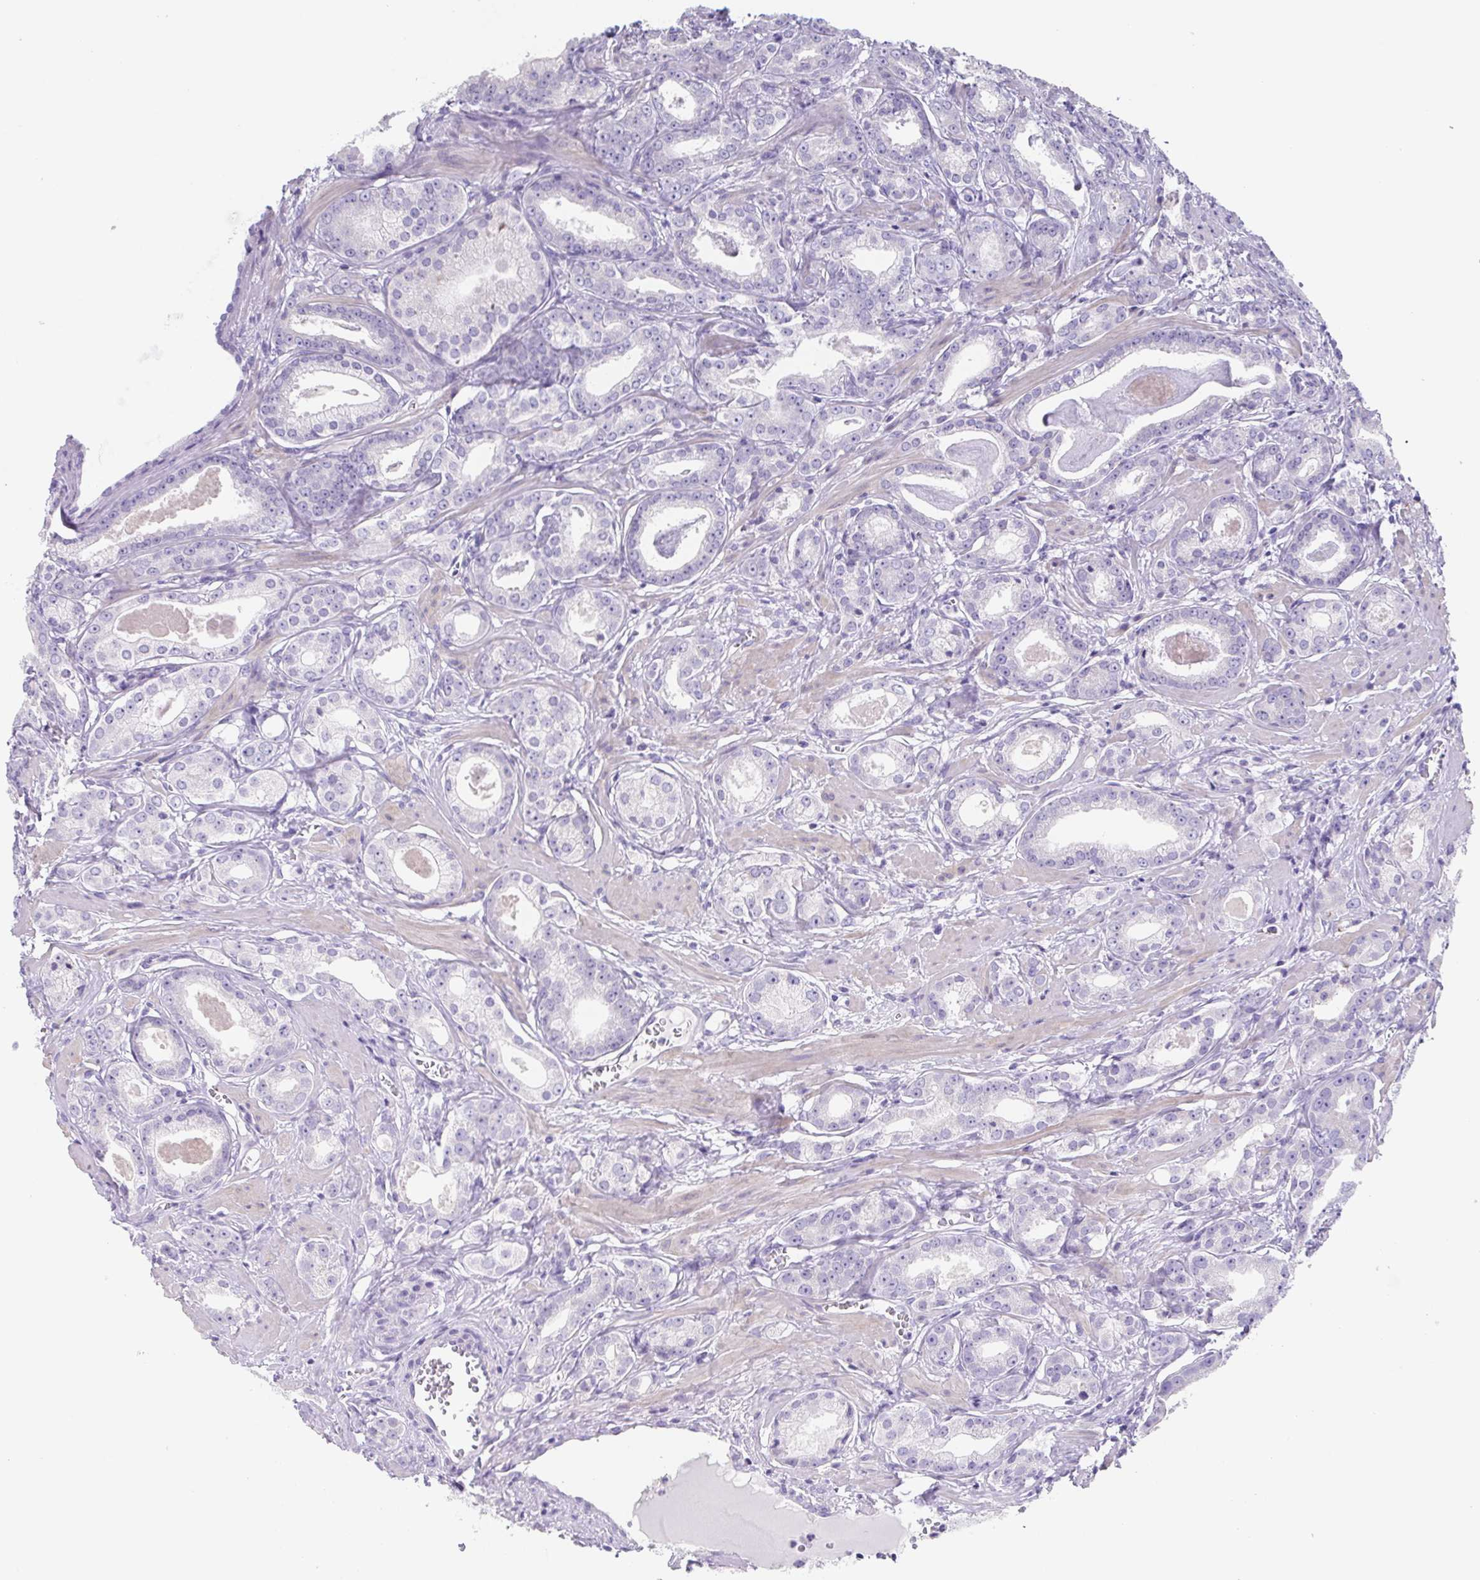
{"staining": {"intensity": "negative", "quantity": "none", "location": "none"}, "tissue": "prostate cancer", "cell_type": "Tumor cells", "image_type": "cancer", "snomed": [{"axis": "morphology", "description": "Adenocarcinoma, NOS"}, {"axis": "morphology", "description": "Adenocarcinoma, Low grade"}, {"axis": "topography", "description": "Prostate"}], "caption": "Adenocarcinoma (prostate) stained for a protein using IHC shows no expression tumor cells.", "gene": "HDGFL1", "patient": {"sex": "male", "age": 64}}